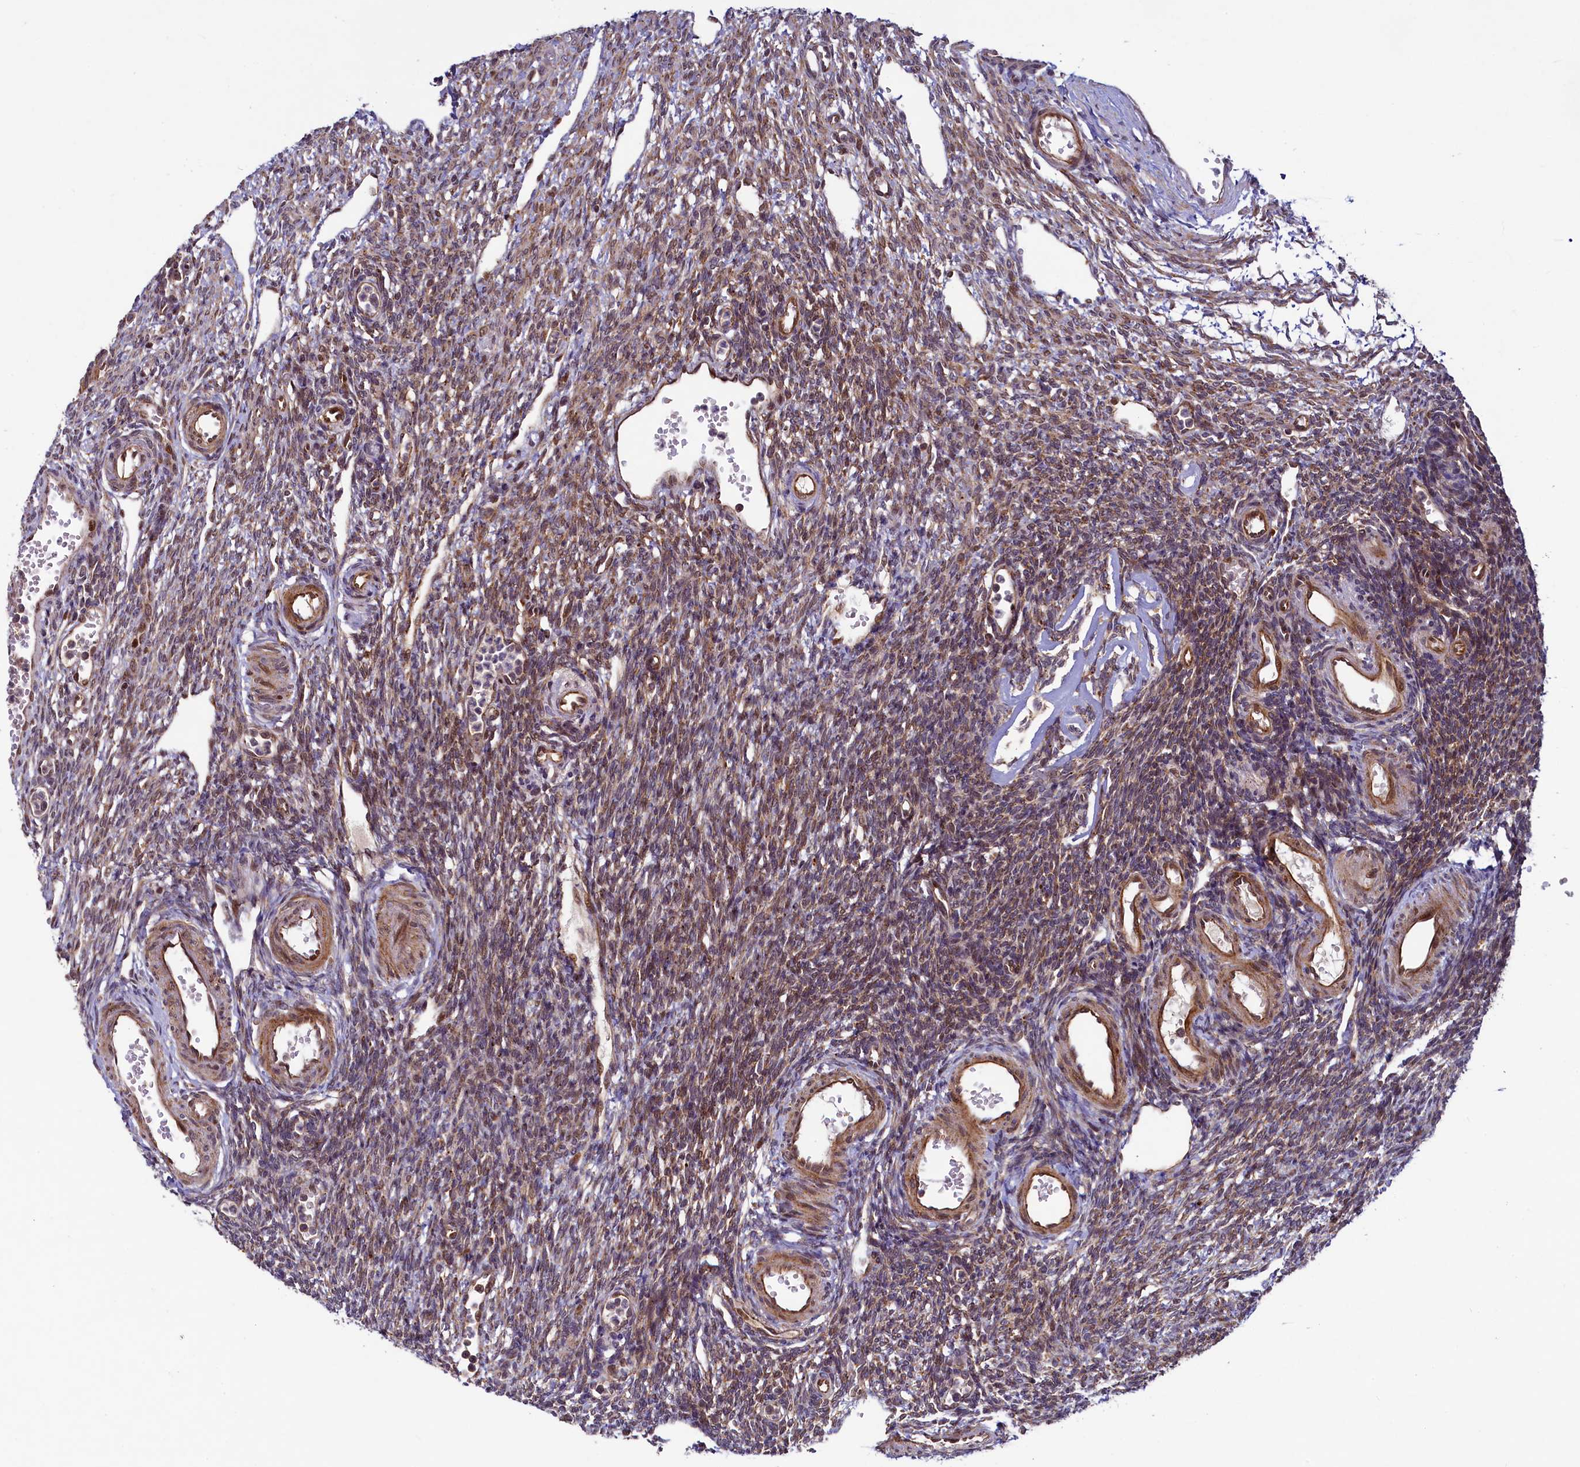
{"staining": {"intensity": "moderate", "quantity": "25%-75%", "location": "cytoplasmic/membranous"}, "tissue": "ovary", "cell_type": "Ovarian stroma cells", "image_type": "normal", "snomed": [{"axis": "morphology", "description": "Normal tissue, NOS"}, {"axis": "morphology", "description": "Cyst, NOS"}, {"axis": "topography", "description": "Ovary"}], "caption": "Ovary stained with DAB immunohistochemistry (IHC) displays medium levels of moderate cytoplasmic/membranous staining in about 25%-75% of ovarian stroma cells.", "gene": "ZNF577", "patient": {"sex": "female", "age": 33}}